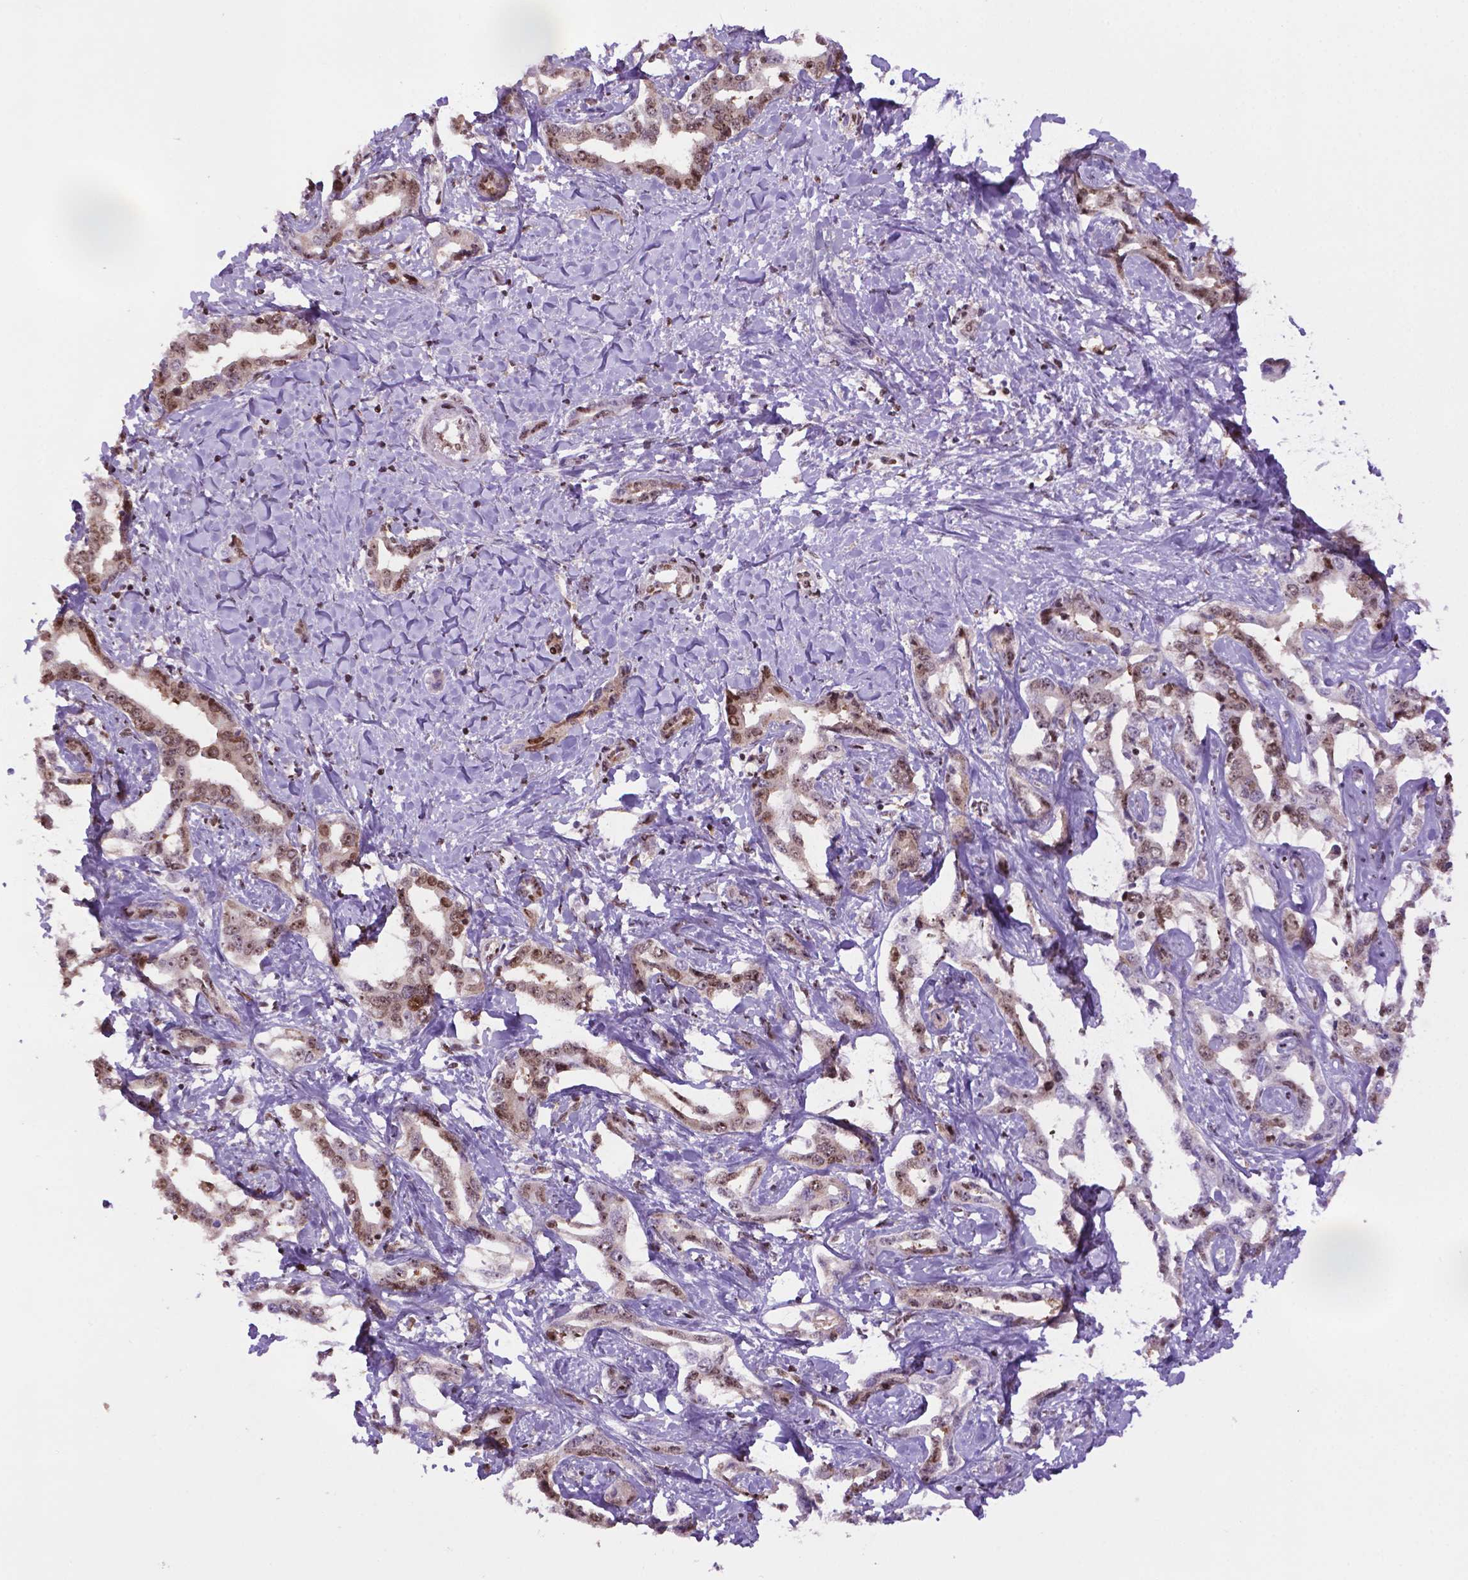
{"staining": {"intensity": "moderate", "quantity": ">75%", "location": "nuclear"}, "tissue": "liver cancer", "cell_type": "Tumor cells", "image_type": "cancer", "snomed": [{"axis": "morphology", "description": "Cholangiocarcinoma"}, {"axis": "topography", "description": "Liver"}], "caption": "Immunohistochemical staining of human cholangiocarcinoma (liver) demonstrates medium levels of moderate nuclear positivity in approximately >75% of tumor cells.", "gene": "CSNK2A1", "patient": {"sex": "male", "age": 59}}